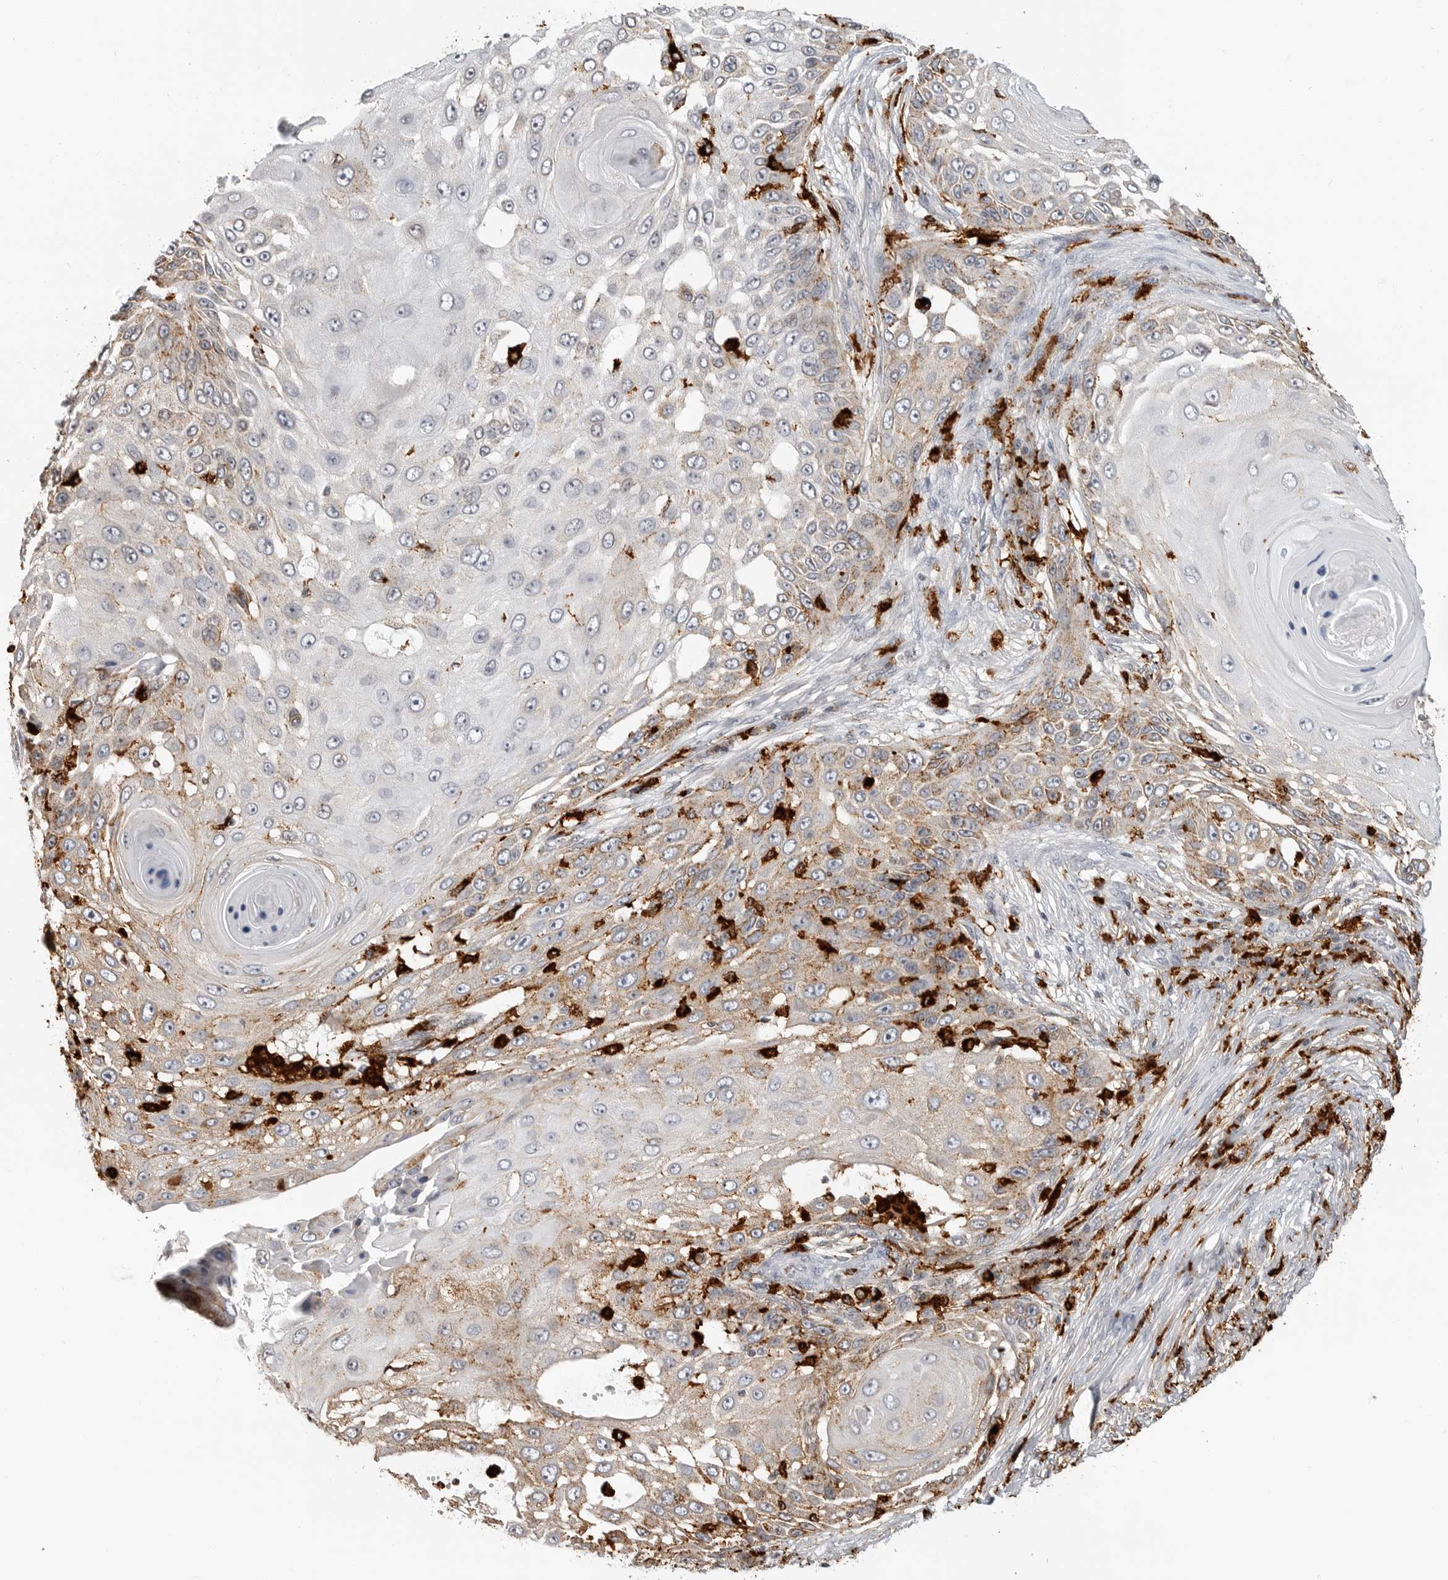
{"staining": {"intensity": "moderate", "quantity": "<25%", "location": "cytoplasmic/membranous"}, "tissue": "skin cancer", "cell_type": "Tumor cells", "image_type": "cancer", "snomed": [{"axis": "morphology", "description": "Squamous cell carcinoma, NOS"}, {"axis": "topography", "description": "Skin"}], "caption": "Tumor cells demonstrate low levels of moderate cytoplasmic/membranous expression in approximately <25% of cells in skin cancer (squamous cell carcinoma).", "gene": "IFI30", "patient": {"sex": "female", "age": 44}}